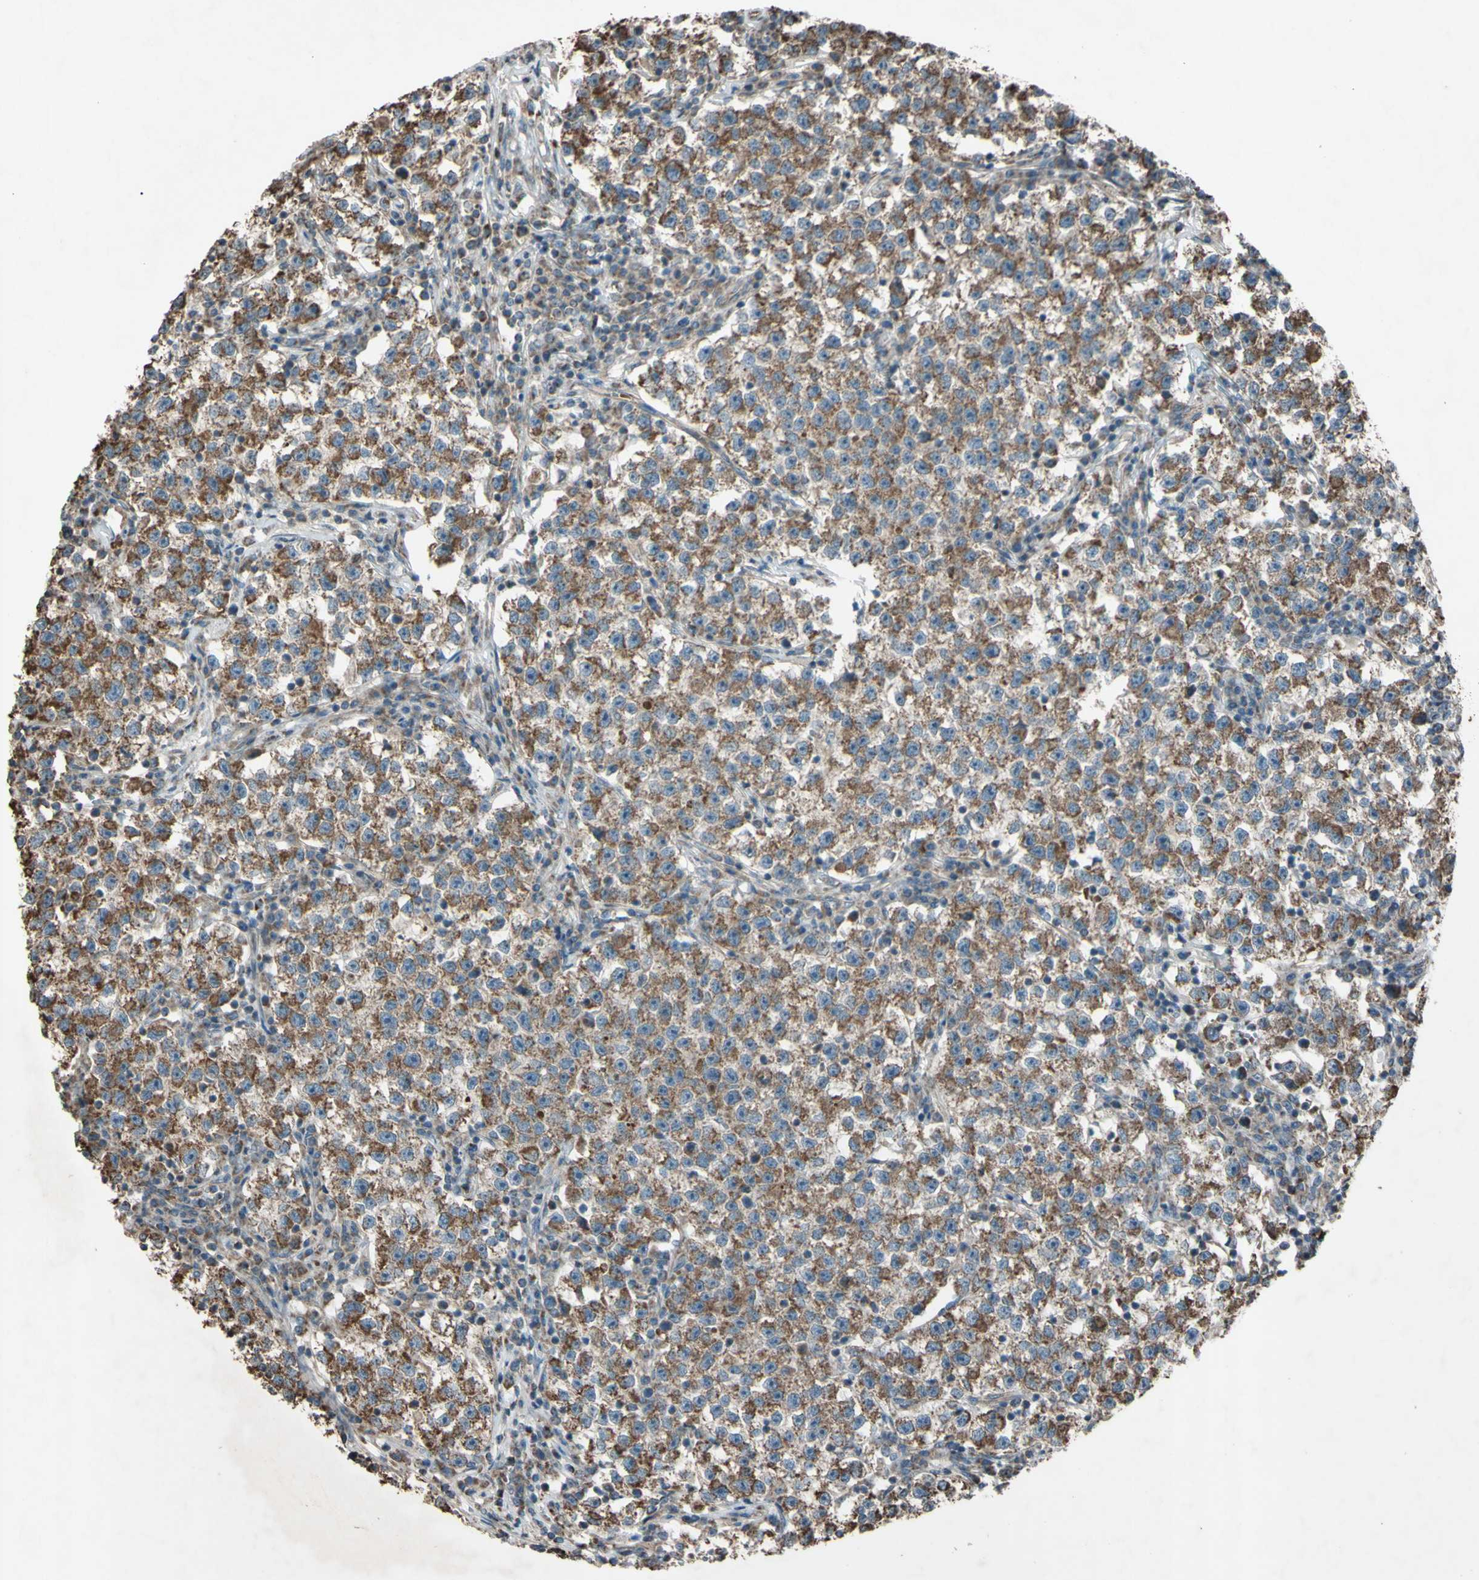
{"staining": {"intensity": "moderate", "quantity": ">75%", "location": "cytoplasmic/membranous"}, "tissue": "testis cancer", "cell_type": "Tumor cells", "image_type": "cancer", "snomed": [{"axis": "morphology", "description": "Seminoma, NOS"}, {"axis": "topography", "description": "Testis"}], "caption": "IHC image of neoplastic tissue: human testis cancer (seminoma) stained using IHC demonstrates medium levels of moderate protein expression localized specifically in the cytoplasmic/membranous of tumor cells, appearing as a cytoplasmic/membranous brown color.", "gene": "ACOT8", "patient": {"sex": "male", "age": 22}}